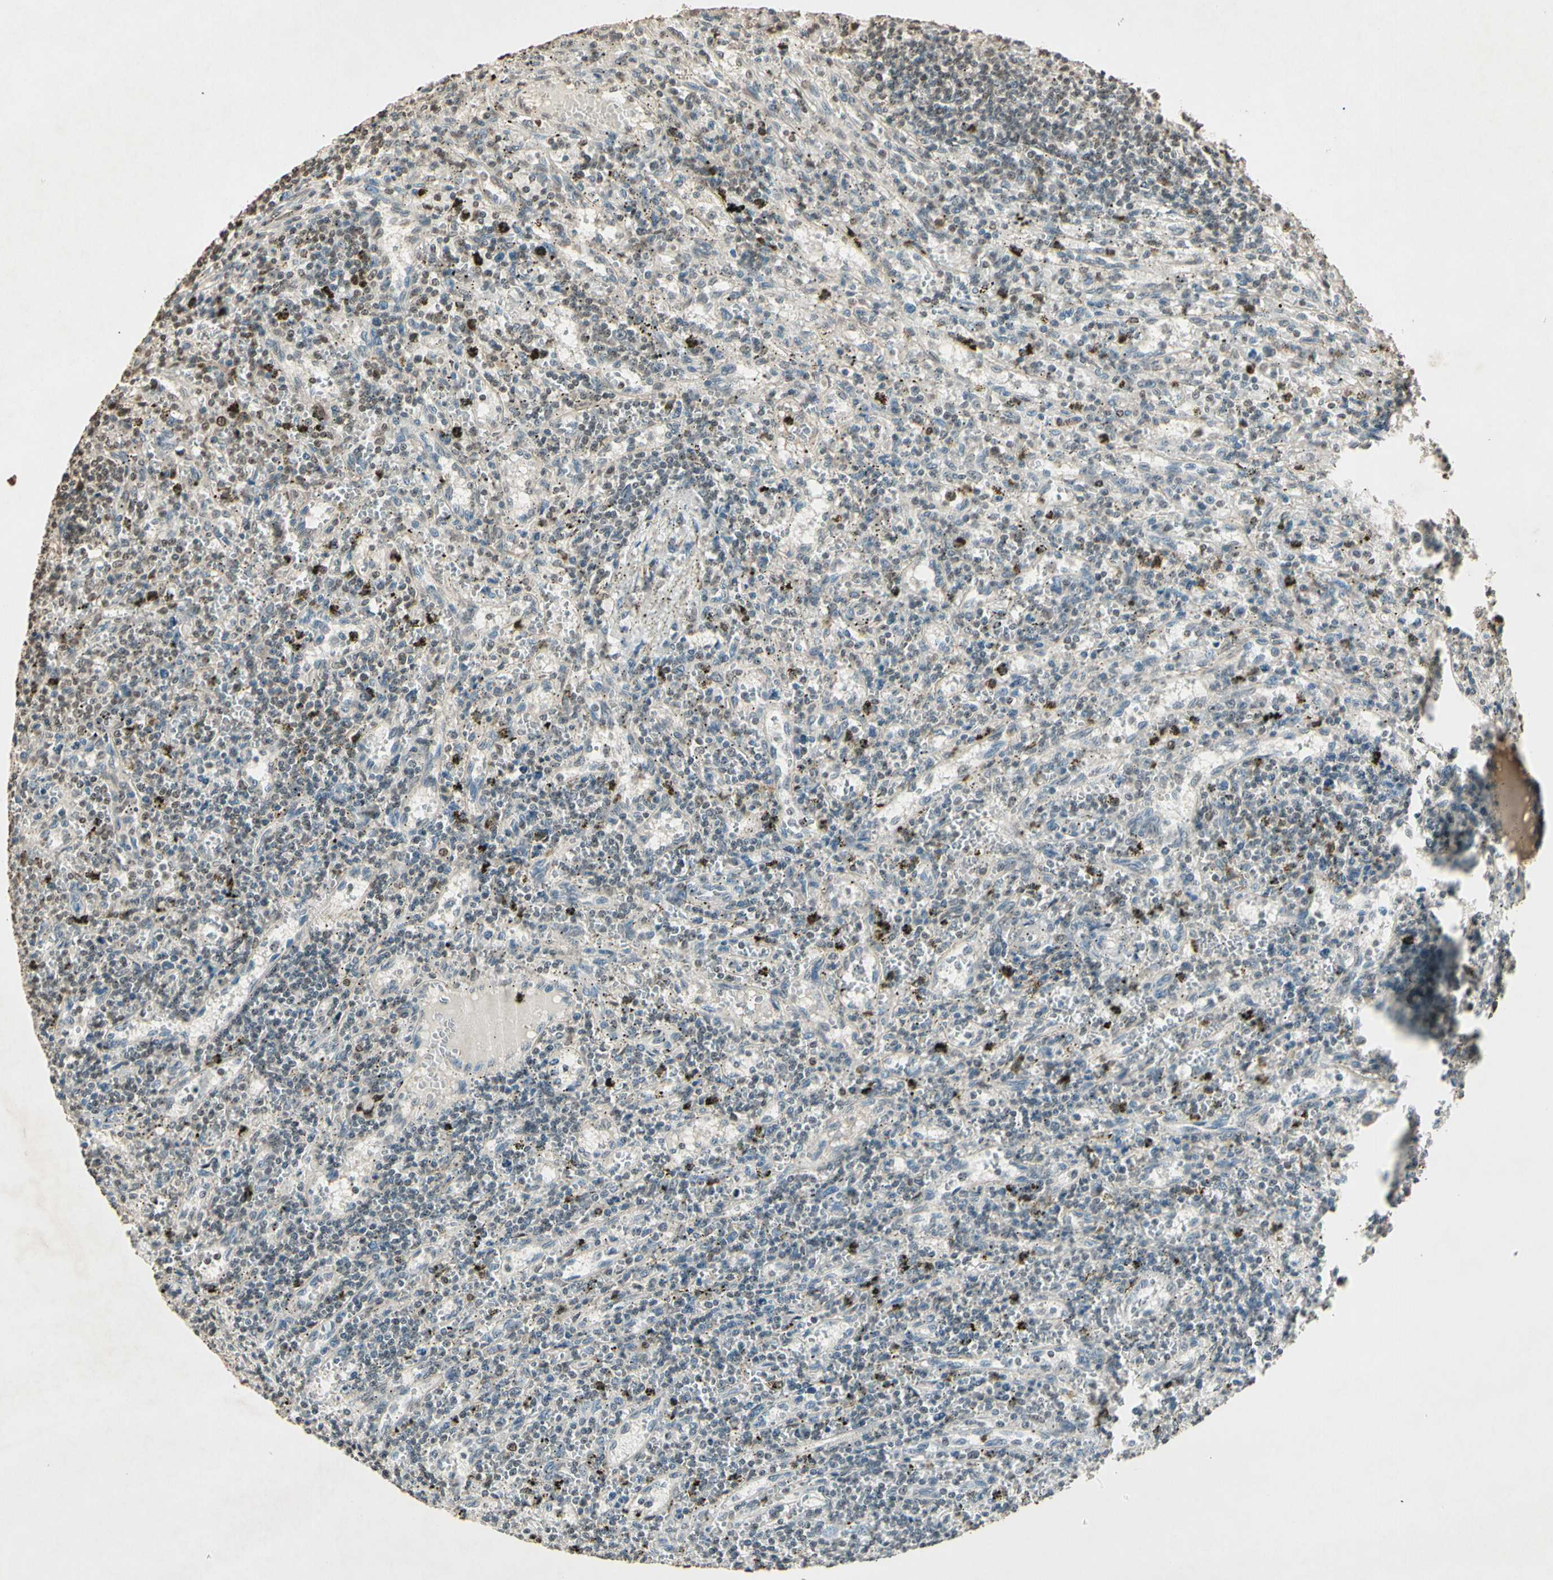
{"staining": {"intensity": "negative", "quantity": "none", "location": "none"}, "tissue": "lymphoma", "cell_type": "Tumor cells", "image_type": "cancer", "snomed": [{"axis": "morphology", "description": "Malignant lymphoma, non-Hodgkin's type, Low grade"}, {"axis": "topography", "description": "Spleen"}], "caption": "Tumor cells are negative for protein expression in human malignant lymphoma, non-Hodgkin's type (low-grade). Brightfield microscopy of IHC stained with DAB (brown) and hematoxylin (blue), captured at high magnification.", "gene": "TOP1", "patient": {"sex": "male", "age": 76}}